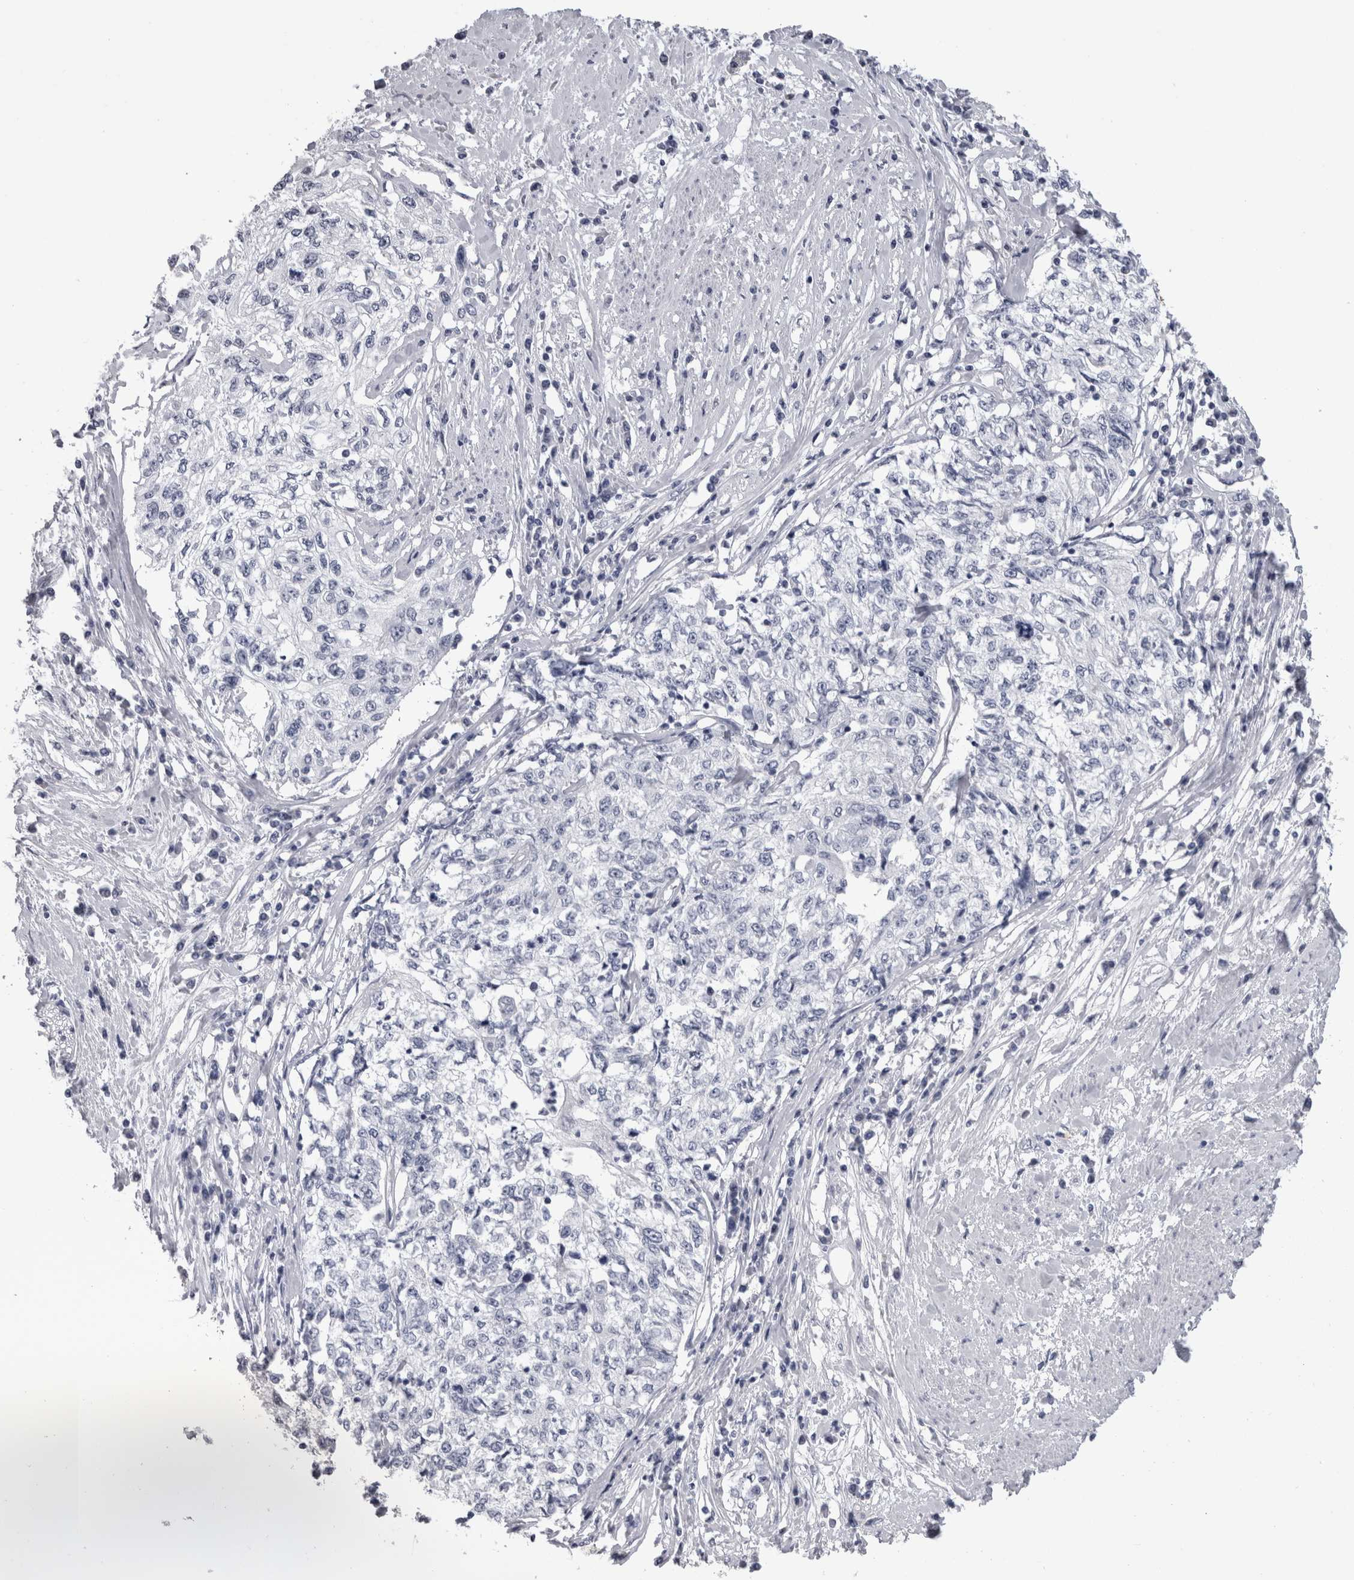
{"staining": {"intensity": "negative", "quantity": "none", "location": "none"}, "tissue": "cervical cancer", "cell_type": "Tumor cells", "image_type": "cancer", "snomed": [{"axis": "morphology", "description": "Squamous cell carcinoma, NOS"}, {"axis": "topography", "description": "Cervix"}], "caption": "This is an IHC histopathology image of cervical cancer. There is no staining in tumor cells.", "gene": "AFMID", "patient": {"sex": "female", "age": 57}}